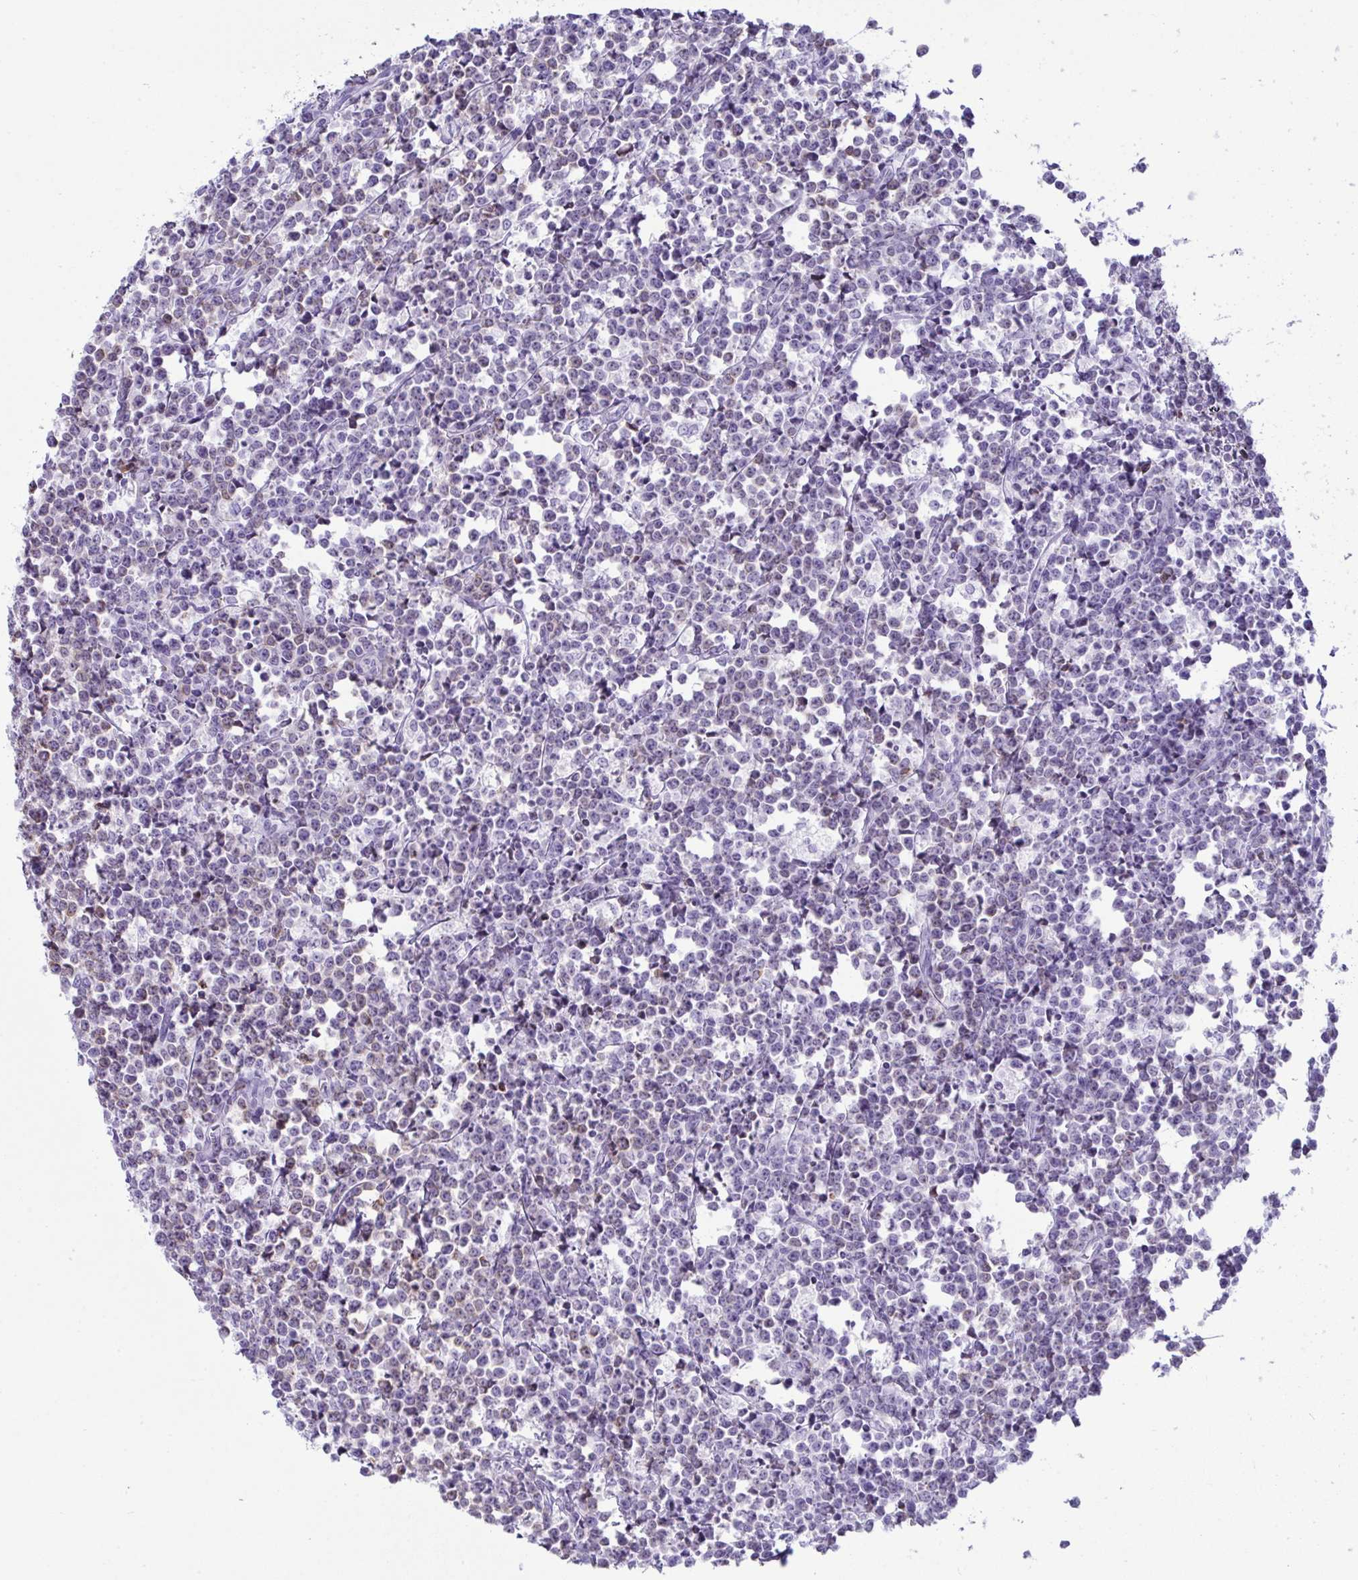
{"staining": {"intensity": "negative", "quantity": "none", "location": "none"}, "tissue": "lymphoma", "cell_type": "Tumor cells", "image_type": "cancer", "snomed": [{"axis": "morphology", "description": "Malignant lymphoma, non-Hodgkin's type, High grade"}, {"axis": "topography", "description": "Small intestine"}], "caption": "Immunohistochemical staining of human lymphoma exhibits no significant positivity in tumor cells.", "gene": "JCHAIN", "patient": {"sex": "female", "age": 56}}